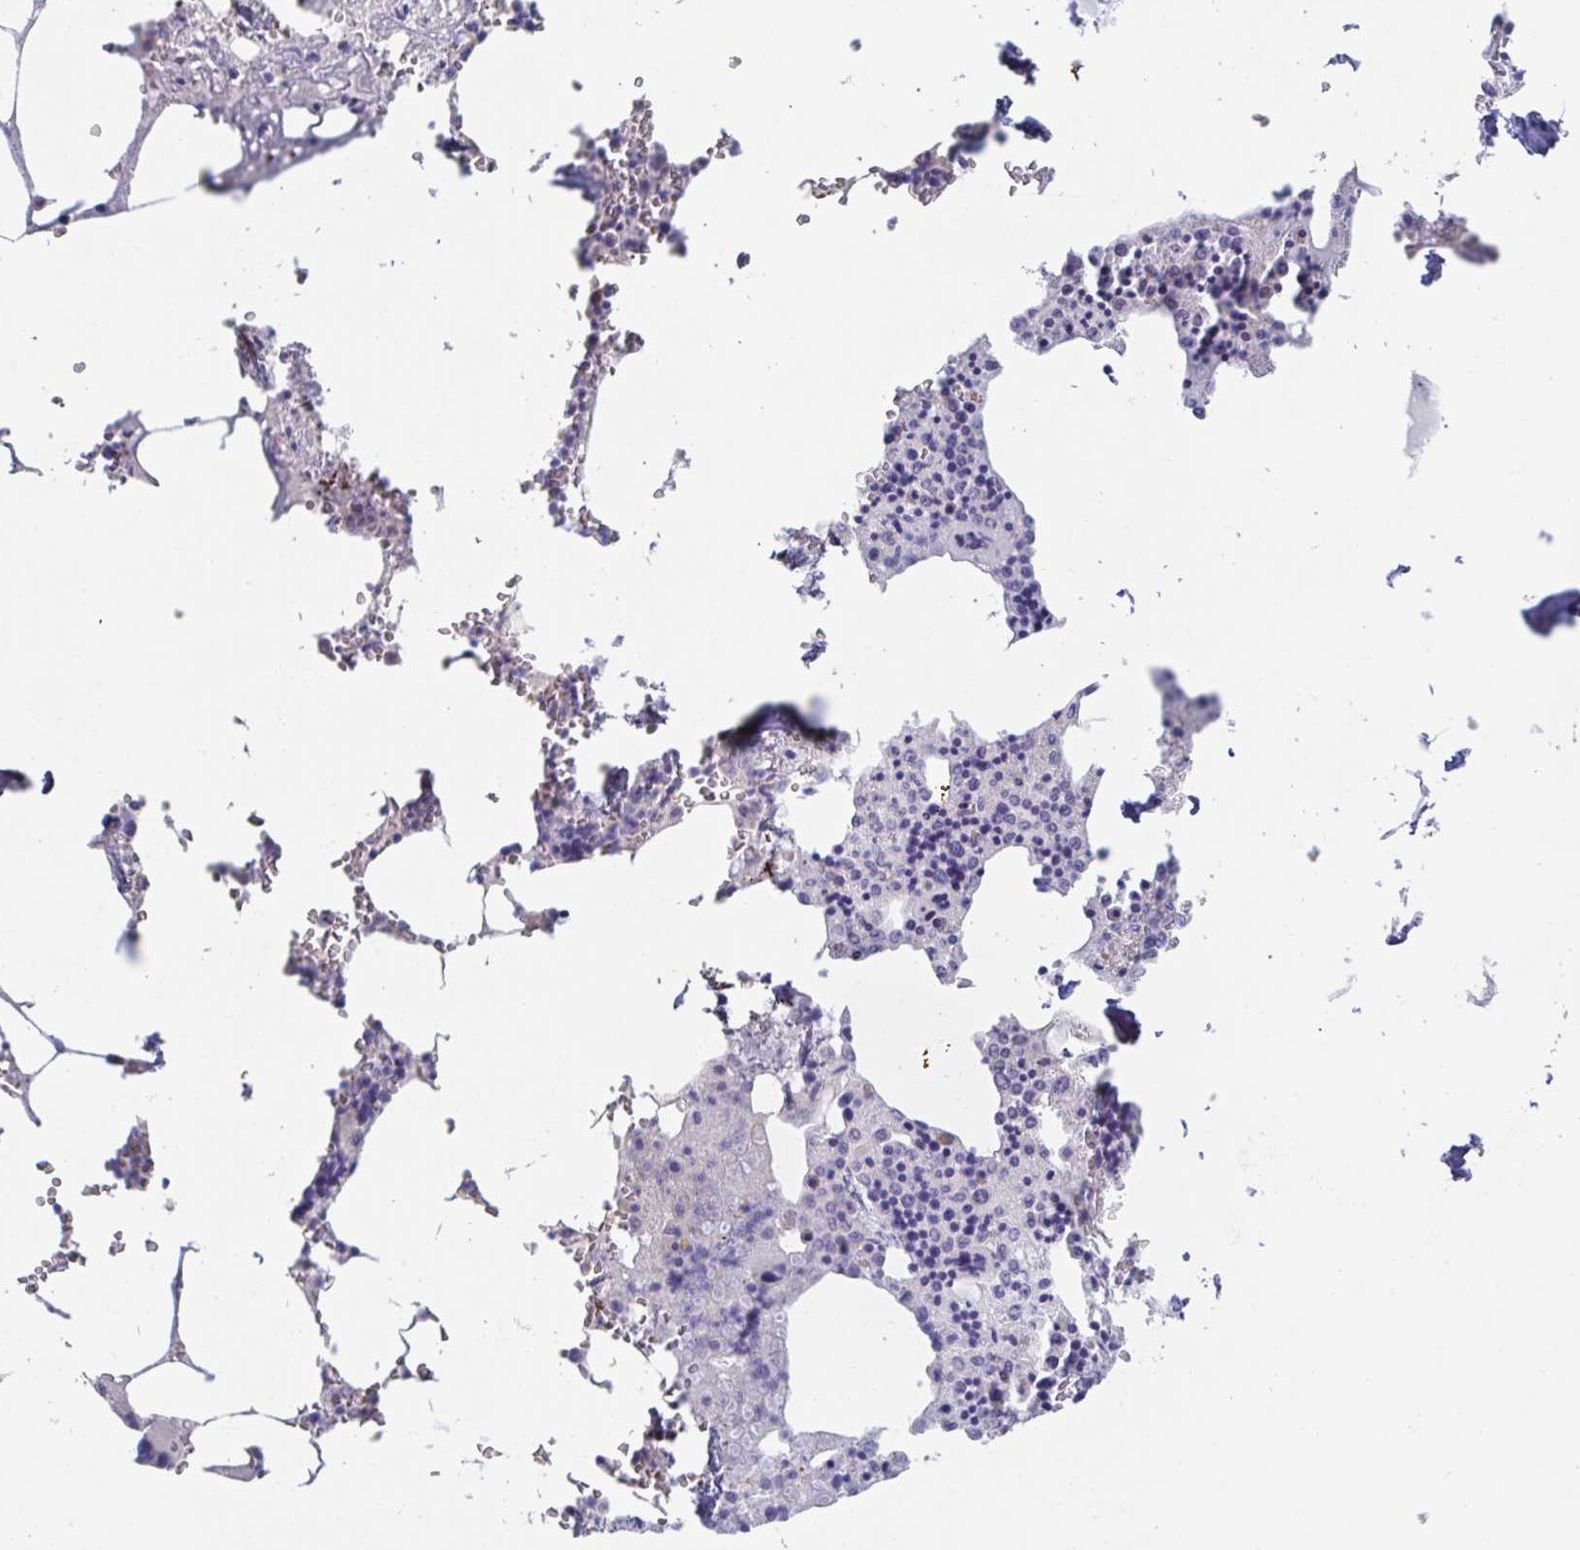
{"staining": {"intensity": "strong", "quantity": "<25%", "location": "cytoplasmic/membranous"}, "tissue": "bone marrow", "cell_type": "Hematopoietic cells", "image_type": "normal", "snomed": [{"axis": "morphology", "description": "Normal tissue, NOS"}, {"axis": "topography", "description": "Bone marrow"}], "caption": "Immunohistochemical staining of normal human bone marrow shows medium levels of strong cytoplasmic/membranous expression in about <25% of hematopoietic cells.", "gene": "KCNK5", "patient": {"sex": "male", "age": 54}}